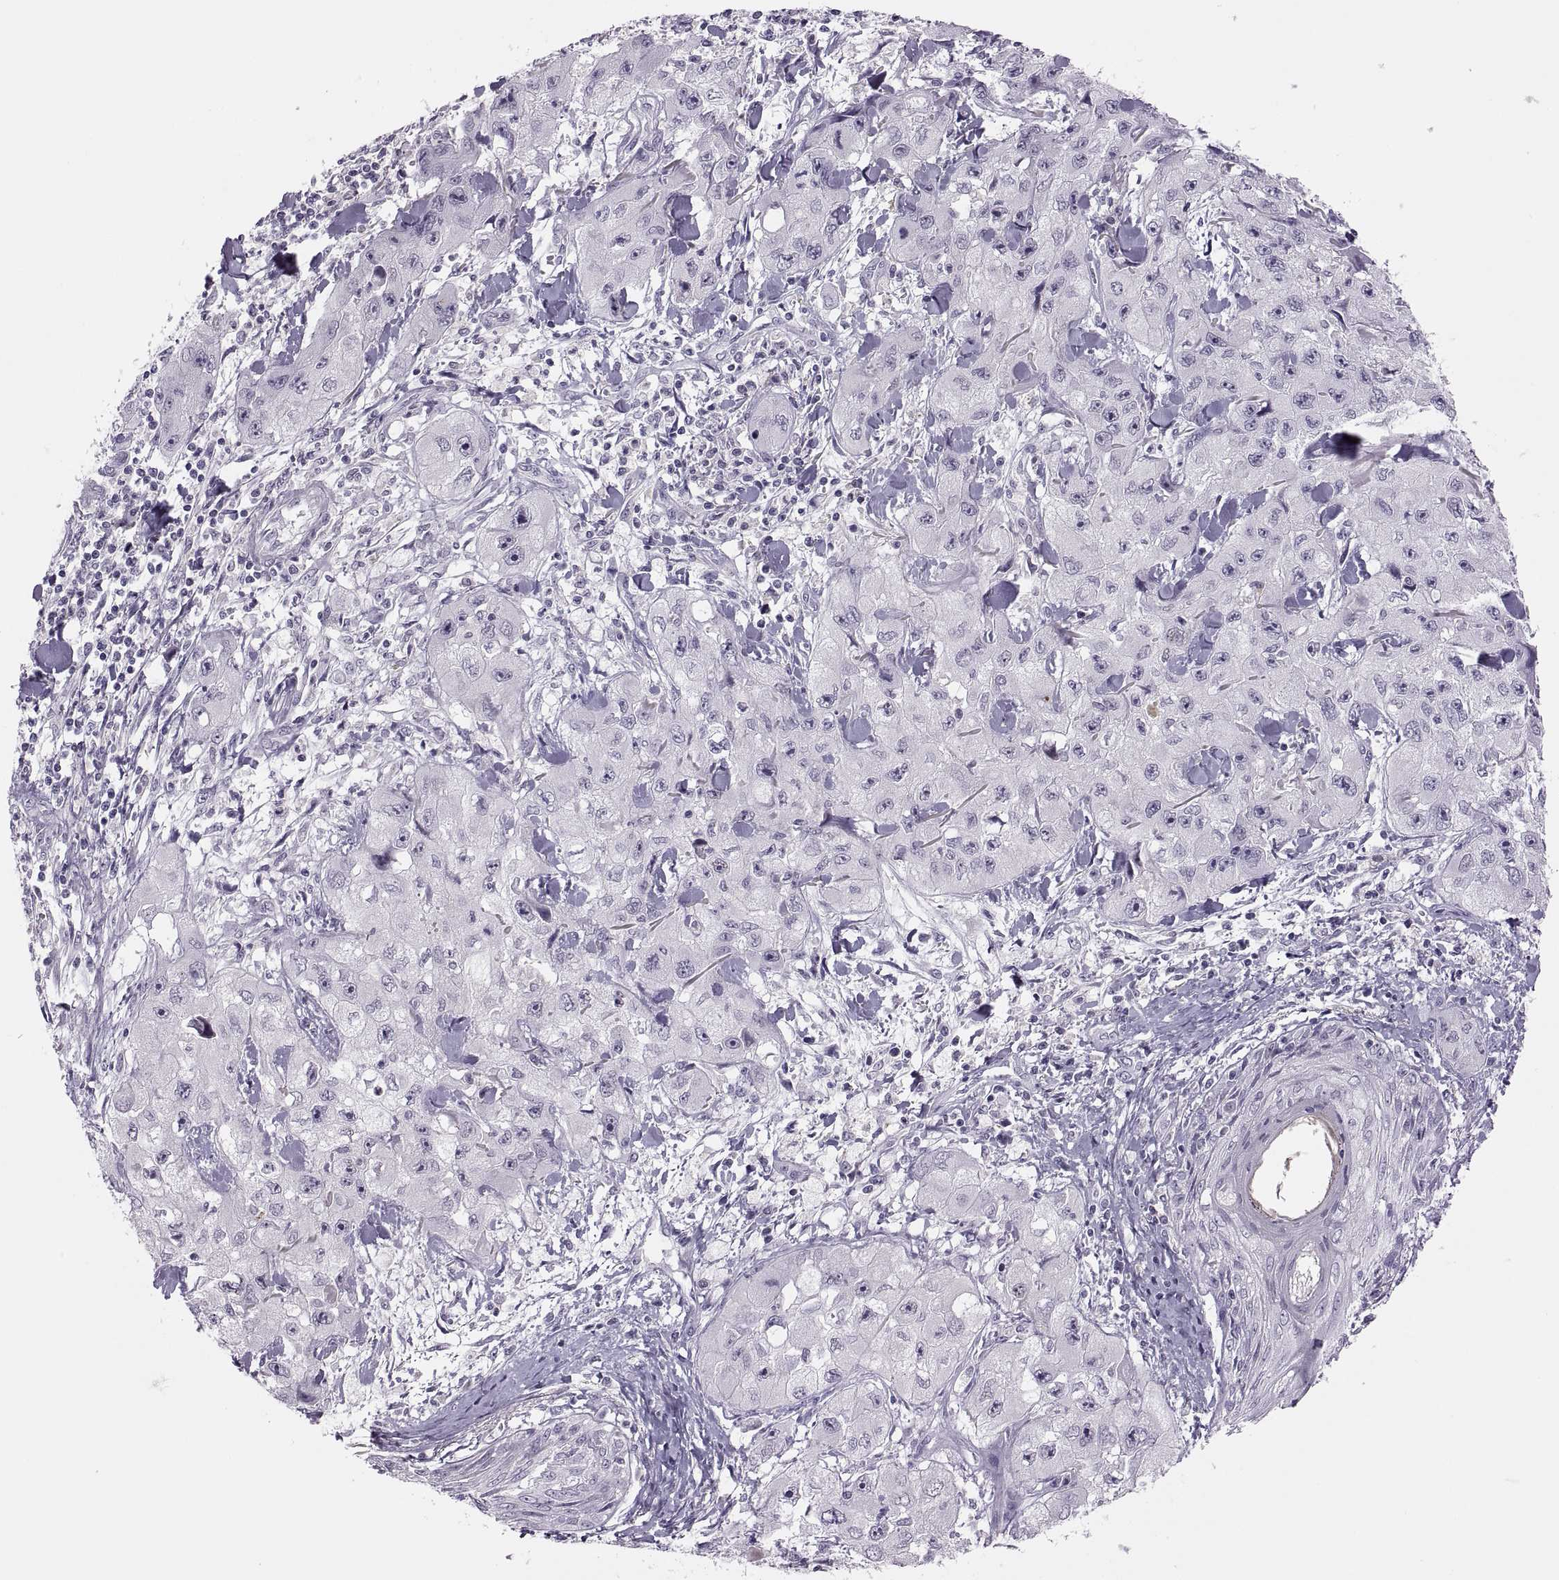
{"staining": {"intensity": "negative", "quantity": "none", "location": "none"}, "tissue": "skin cancer", "cell_type": "Tumor cells", "image_type": "cancer", "snomed": [{"axis": "morphology", "description": "Squamous cell carcinoma, NOS"}, {"axis": "topography", "description": "Skin"}, {"axis": "topography", "description": "Subcutis"}], "caption": "Tumor cells are negative for brown protein staining in skin squamous cell carcinoma.", "gene": "CHCT1", "patient": {"sex": "male", "age": 73}}